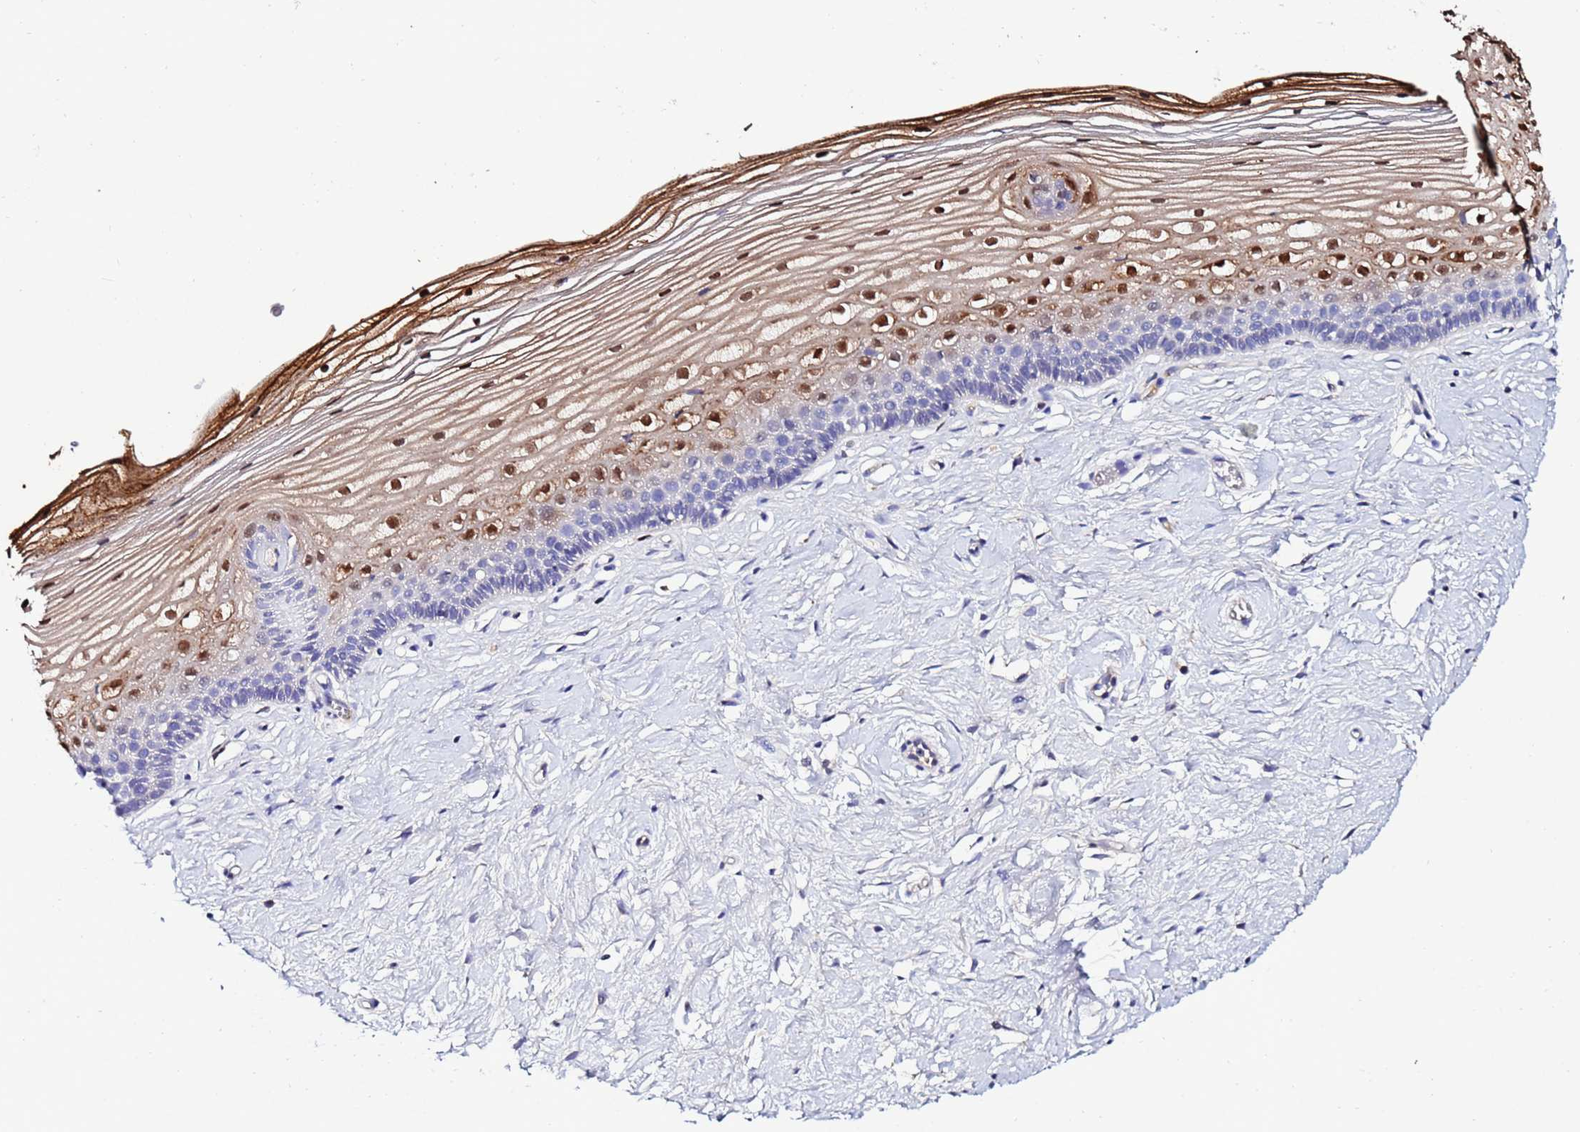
{"staining": {"intensity": "negative", "quantity": "none", "location": "none"}, "tissue": "cervix", "cell_type": "Glandular cells", "image_type": "normal", "snomed": [{"axis": "morphology", "description": "Normal tissue, NOS"}, {"axis": "topography", "description": "Cervix"}], "caption": "Immunohistochemistry image of benign human cervix stained for a protein (brown), which reveals no staining in glandular cells. (Brightfield microscopy of DAB (3,3'-diaminobenzidine) immunohistochemistry (IHC) at high magnification).", "gene": "TUBAL3", "patient": {"sex": "female", "age": 40}}